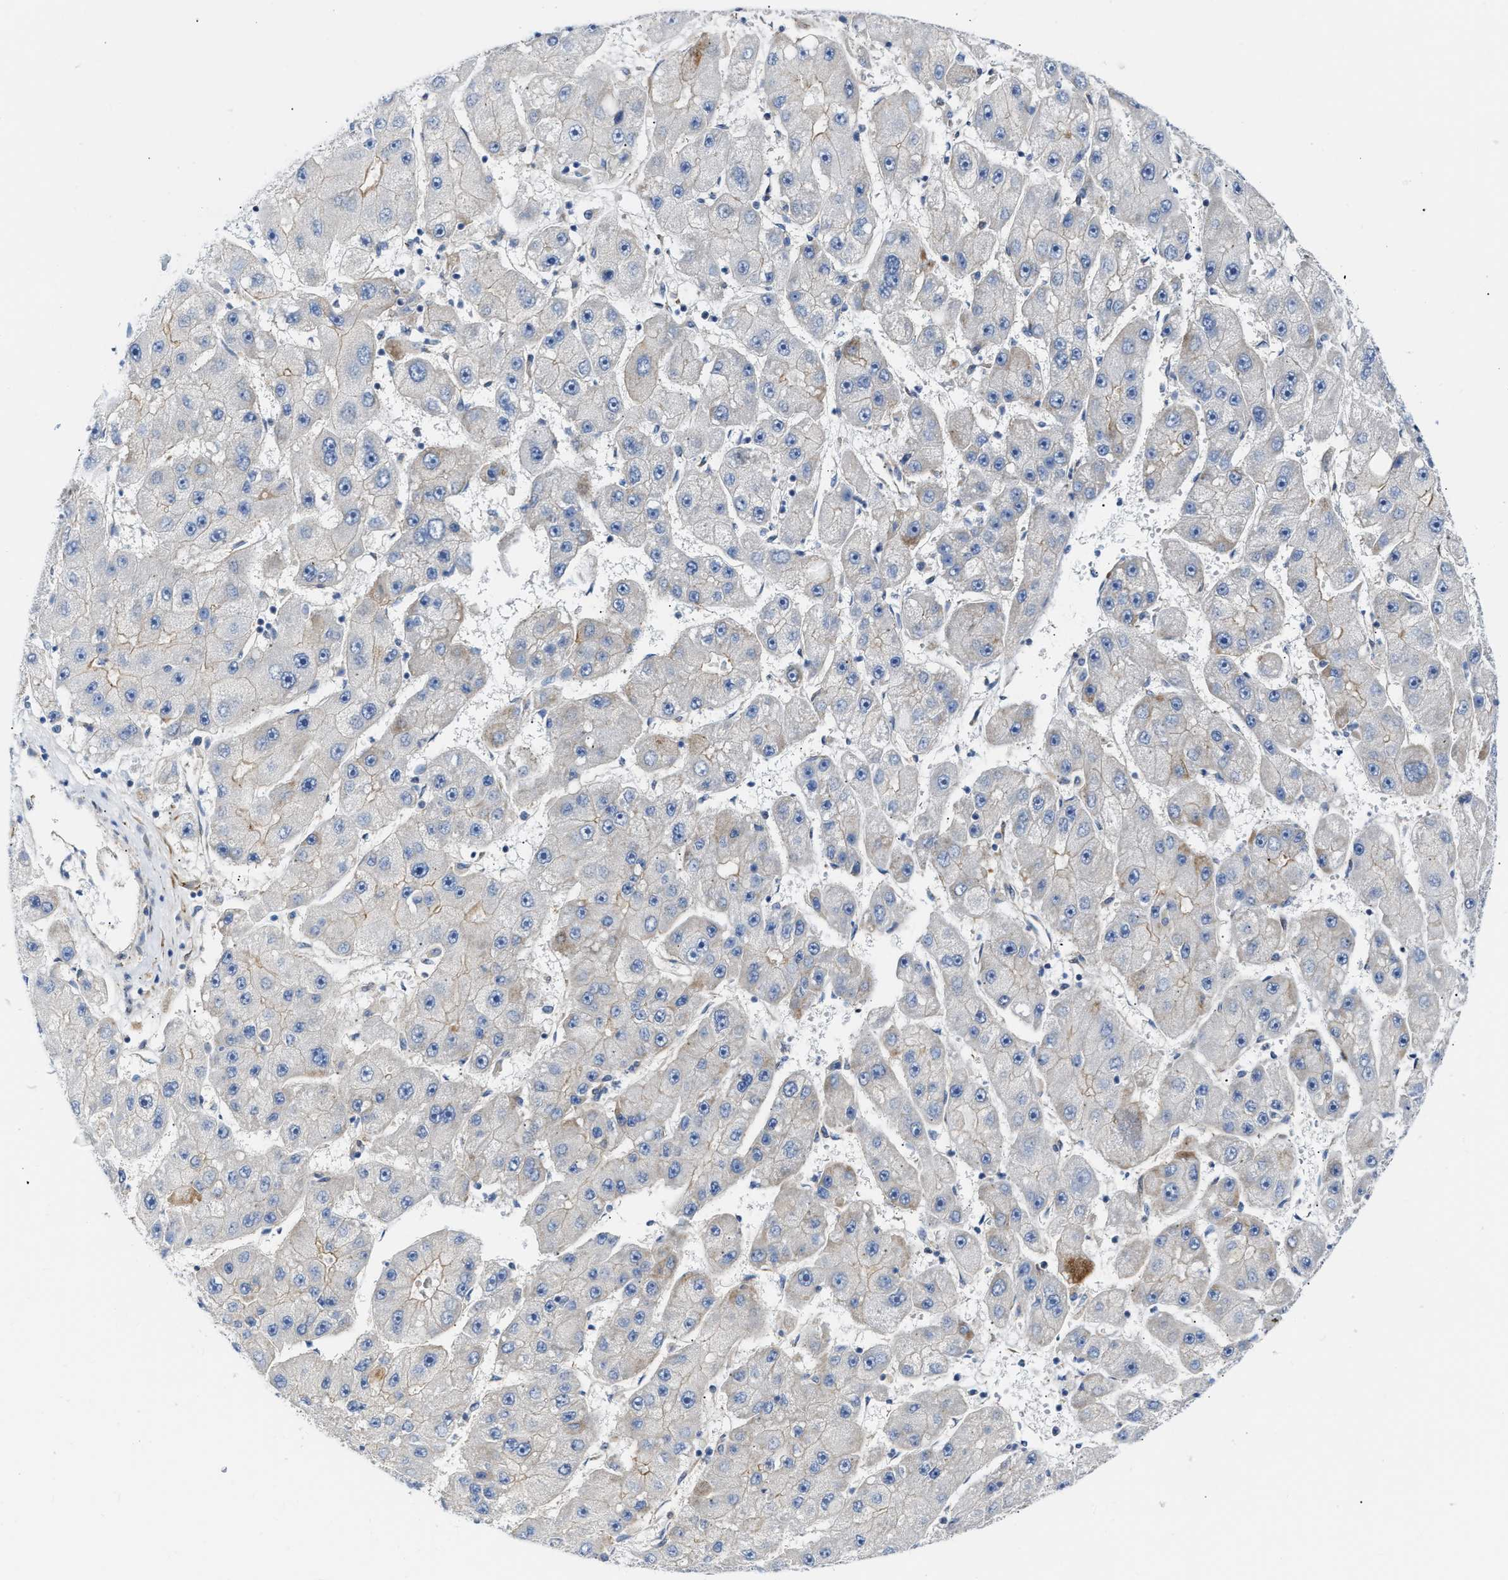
{"staining": {"intensity": "negative", "quantity": "none", "location": "none"}, "tissue": "liver cancer", "cell_type": "Tumor cells", "image_type": "cancer", "snomed": [{"axis": "morphology", "description": "Carcinoma, Hepatocellular, NOS"}, {"axis": "topography", "description": "Liver"}], "caption": "High magnification brightfield microscopy of liver hepatocellular carcinoma stained with DAB (brown) and counterstained with hematoxylin (blue): tumor cells show no significant expression. (Stains: DAB immunohistochemistry (IHC) with hematoxylin counter stain, Microscopy: brightfield microscopy at high magnification).", "gene": "FHL1", "patient": {"sex": "female", "age": 61}}